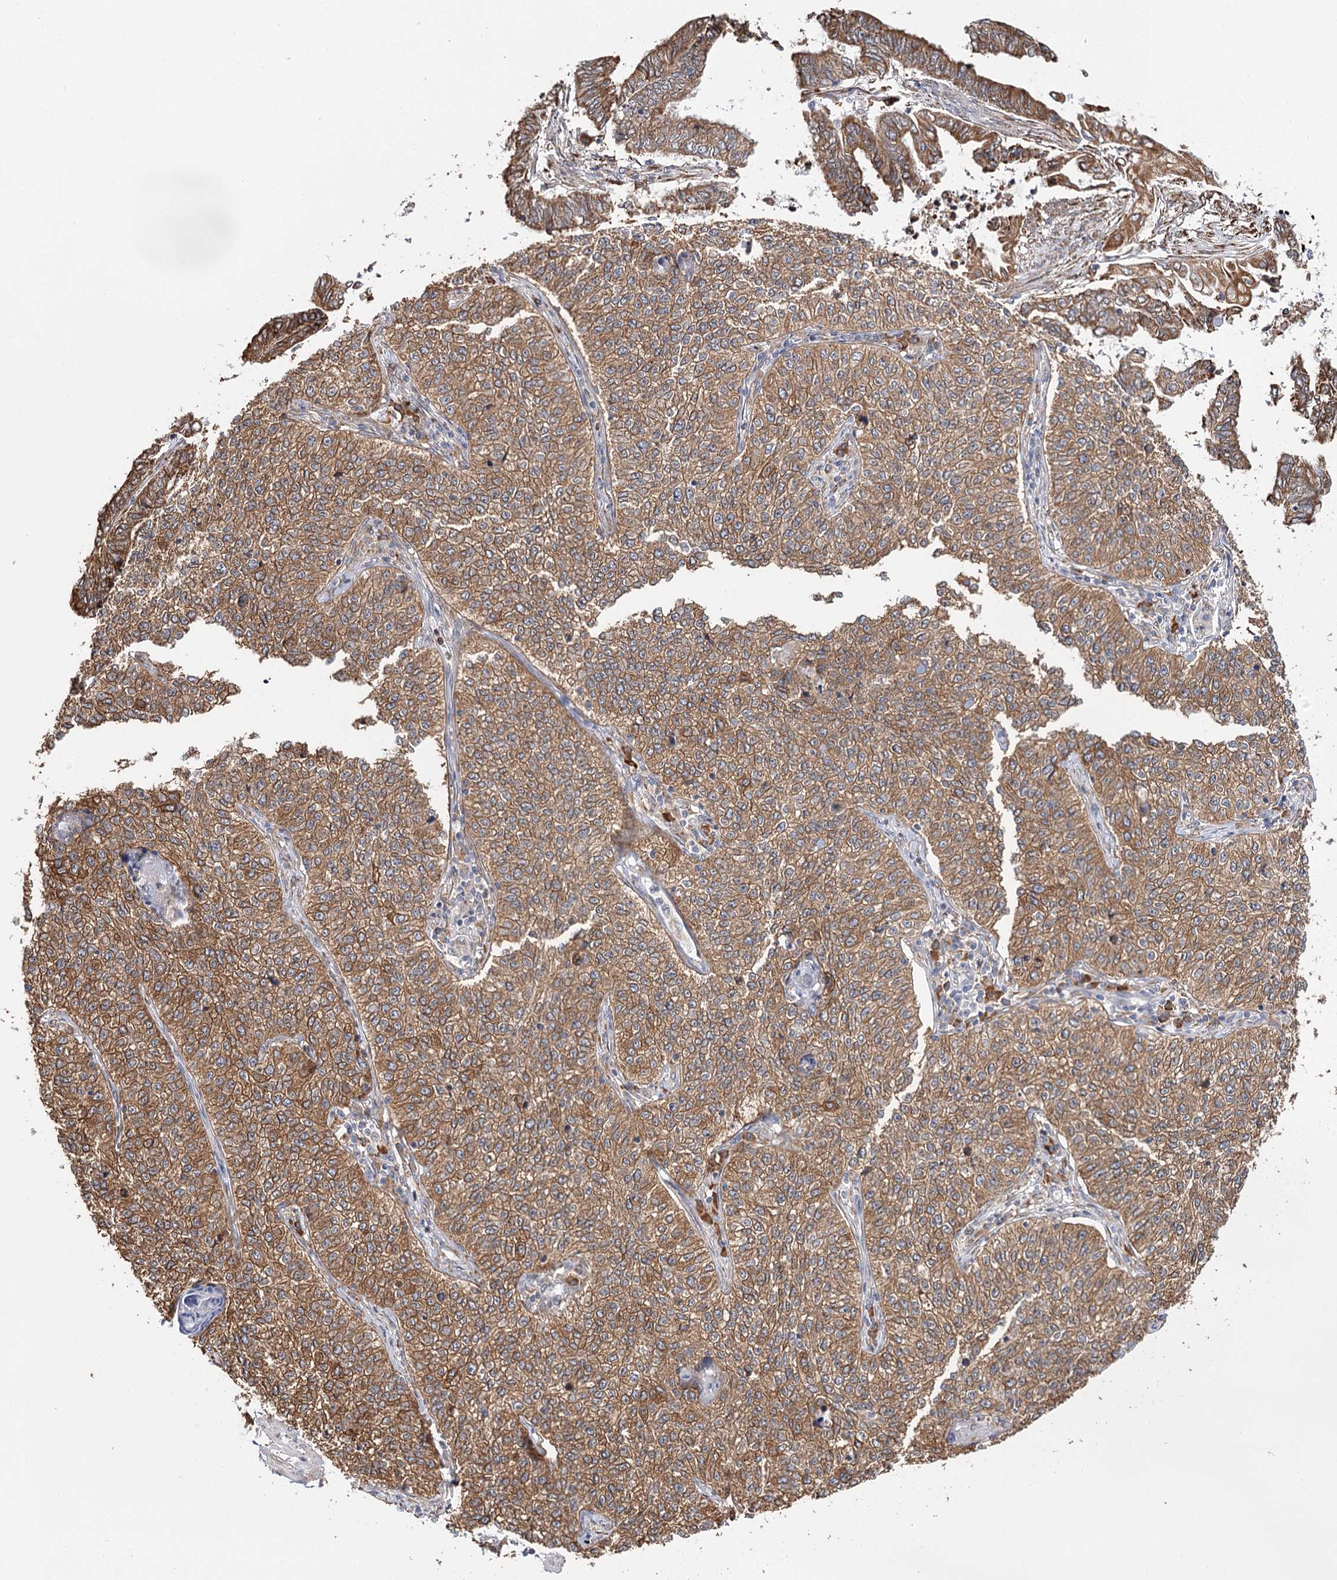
{"staining": {"intensity": "strong", "quantity": ">75%", "location": "cytoplasmic/membranous"}, "tissue": "cervical cancer", "cell_type": "Tumor cells", "image_type": "cancer", "snomed": [{"axis": "morphology", "description": "Squamous cell carcinoma, NOS"}, {"axis": "topography", "description": "Cervix"}], "caption": "A high-resolution histopathology image shows immunohistochemistry (IHC) staining of cervical cancer (squamous cell carcinoma), which displays strong cytoplasmic/membranous staining in about >75% of tumor cells.", "gene": "VEGFA", "patient": {"sex": "female", "age": 35}}